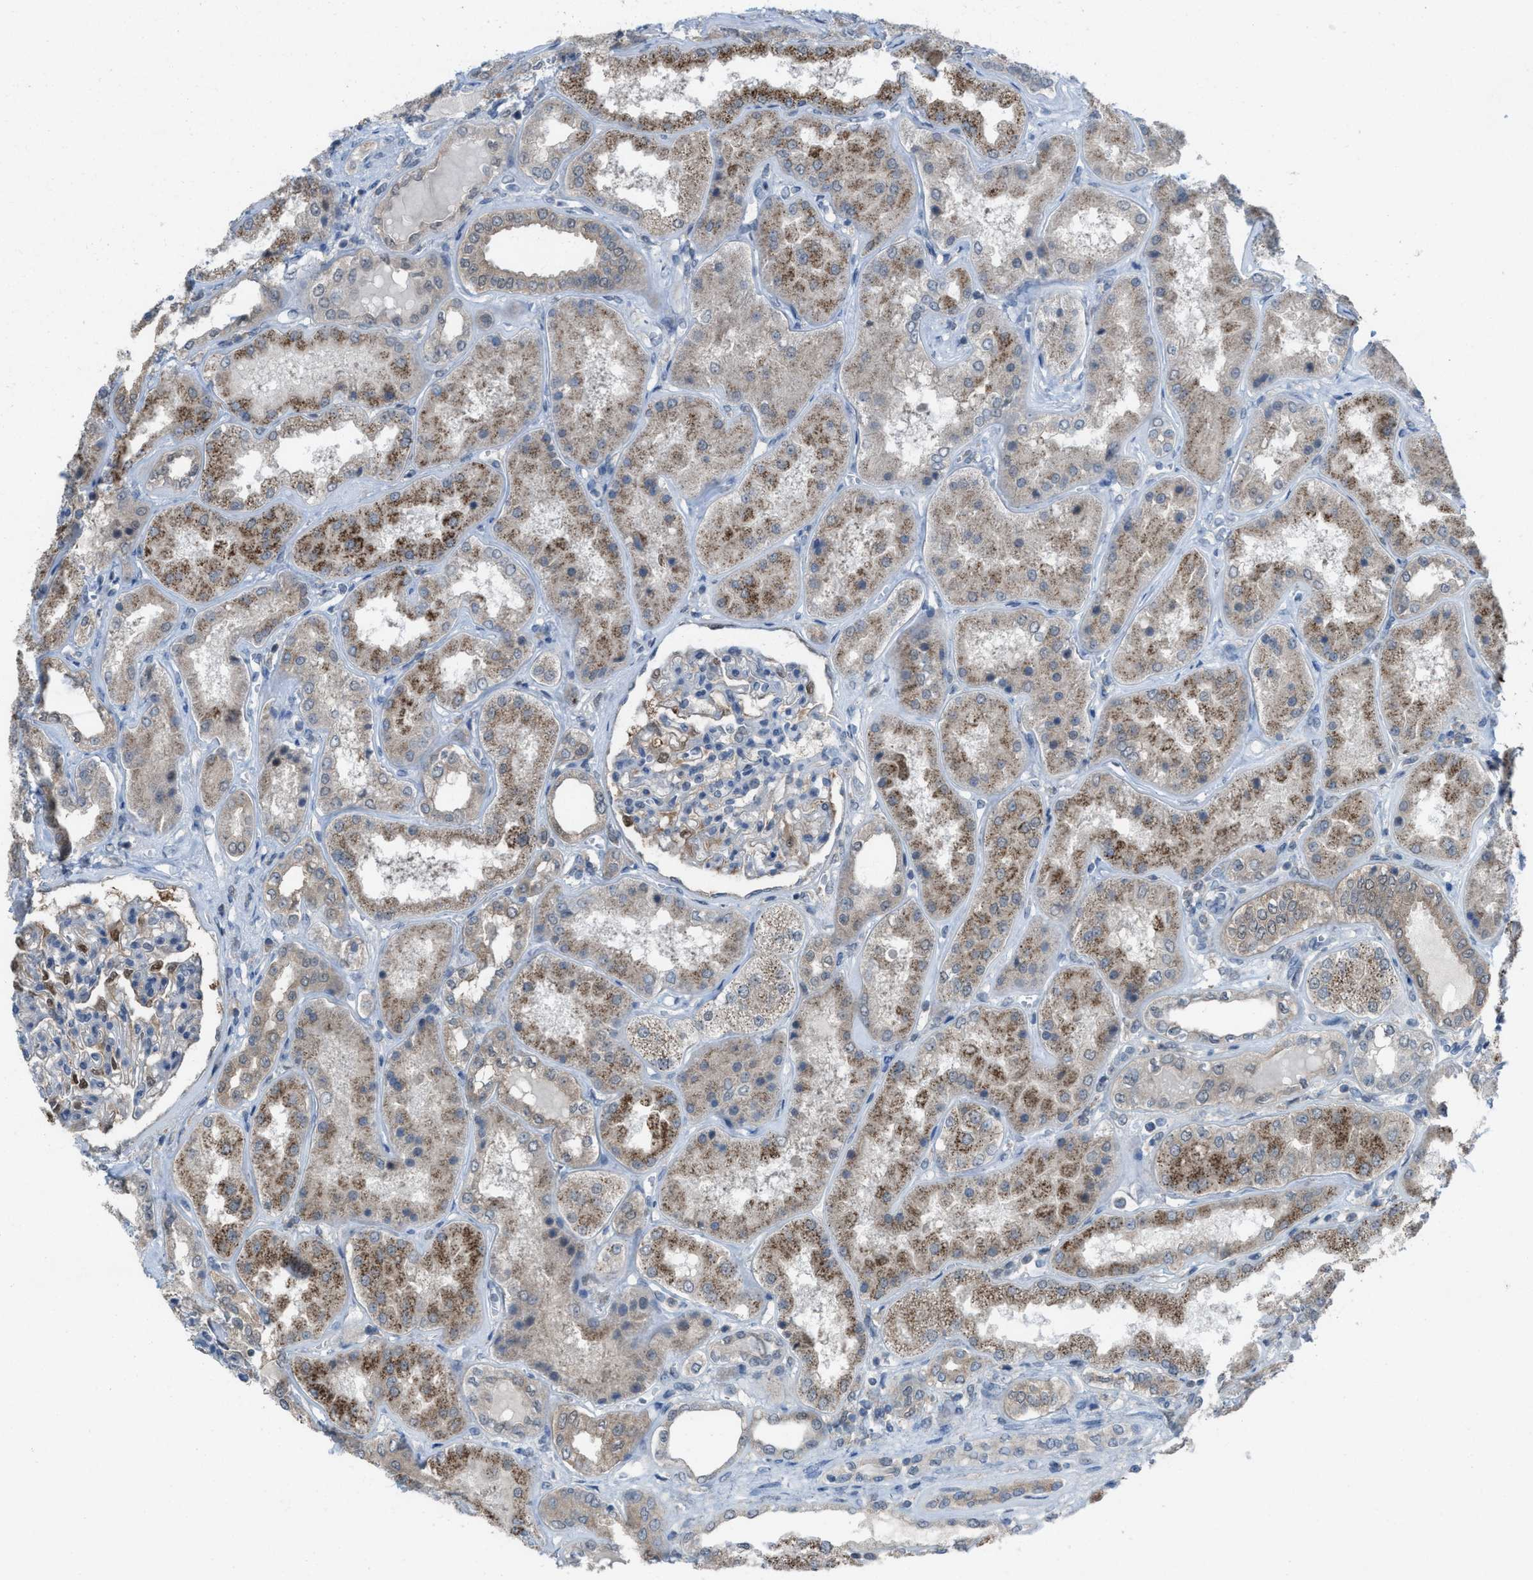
{"staining": {"intensity": "moderate", "quantity": "<25%", "location": "cytoplasmic/membranous,nuclear"}, "tissue": "kidney", "cell_type": "Cells in glomeruli", "image_type": "normal", "snomed": [{"axis": "morphology", "description": "Normal tissue, NOS"}, {"axis": "topography", "description": "Kidney"}], "caption": "Protein staining demonstrates moderate cytoplasmic/membranous,nuclear expression in about <25% of cells in glomeruli in unremarkable kidney. The protein is stained brown, and the nuclei are stained in blue (DAB IHC with brightfield microscopy, high magnification).", "gene": "PLAA", "patient": {"sex": "female", "age": 56}}